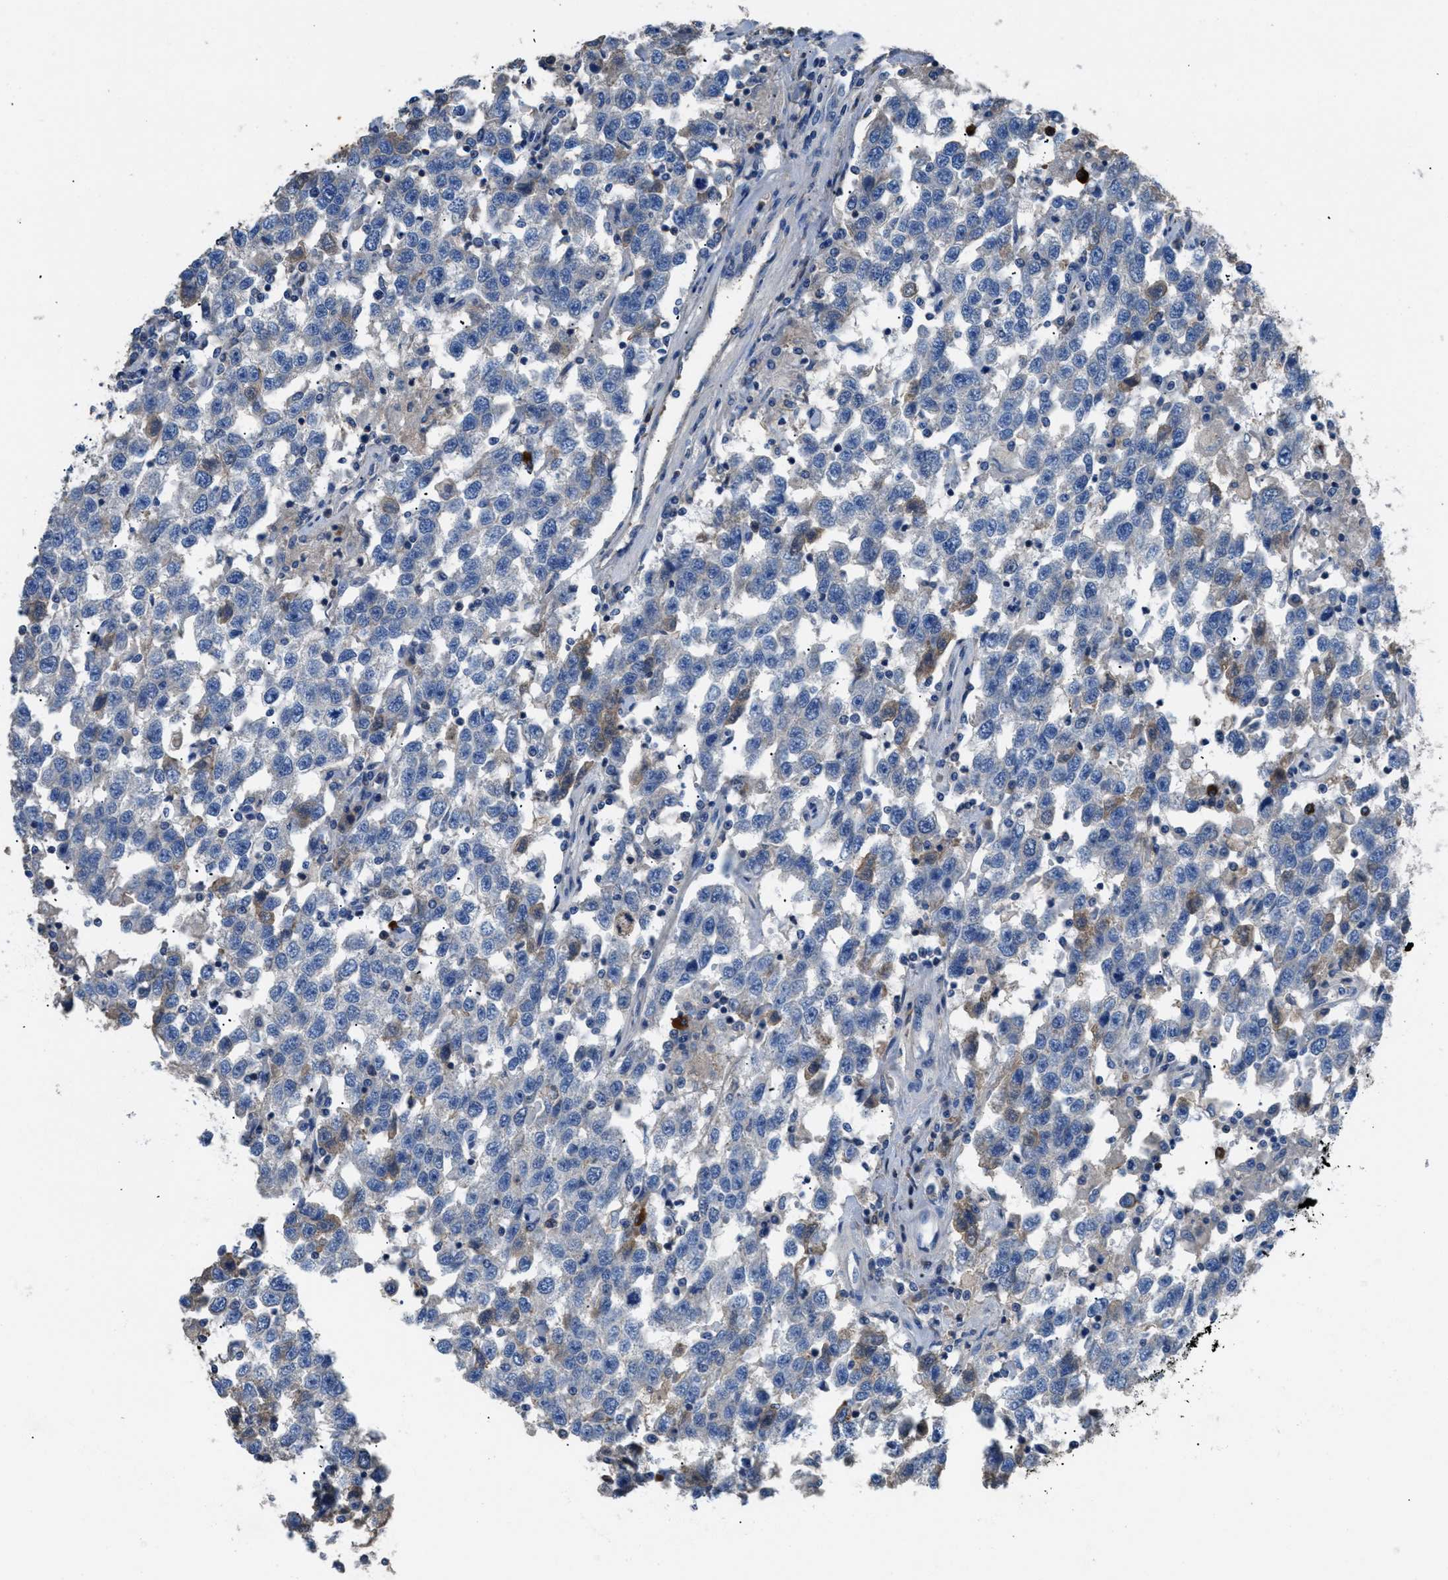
{"staining": {"intensity": "negative", "quantity": "none", "location": "none"}, "tissue": "testis cancer", "cell_type": "Tumor cells", "image_type": "cancer", "snomed": [{"axis": "morphology", "description": "Seminoma, NOS"}, {"axis": "topography", "description": "Testis"}], "caption": "An image of human testis cancer is negative for staining in tumor cells.", "gene": "SGCZ", "patient": {"sex": "male", "age": 41}}